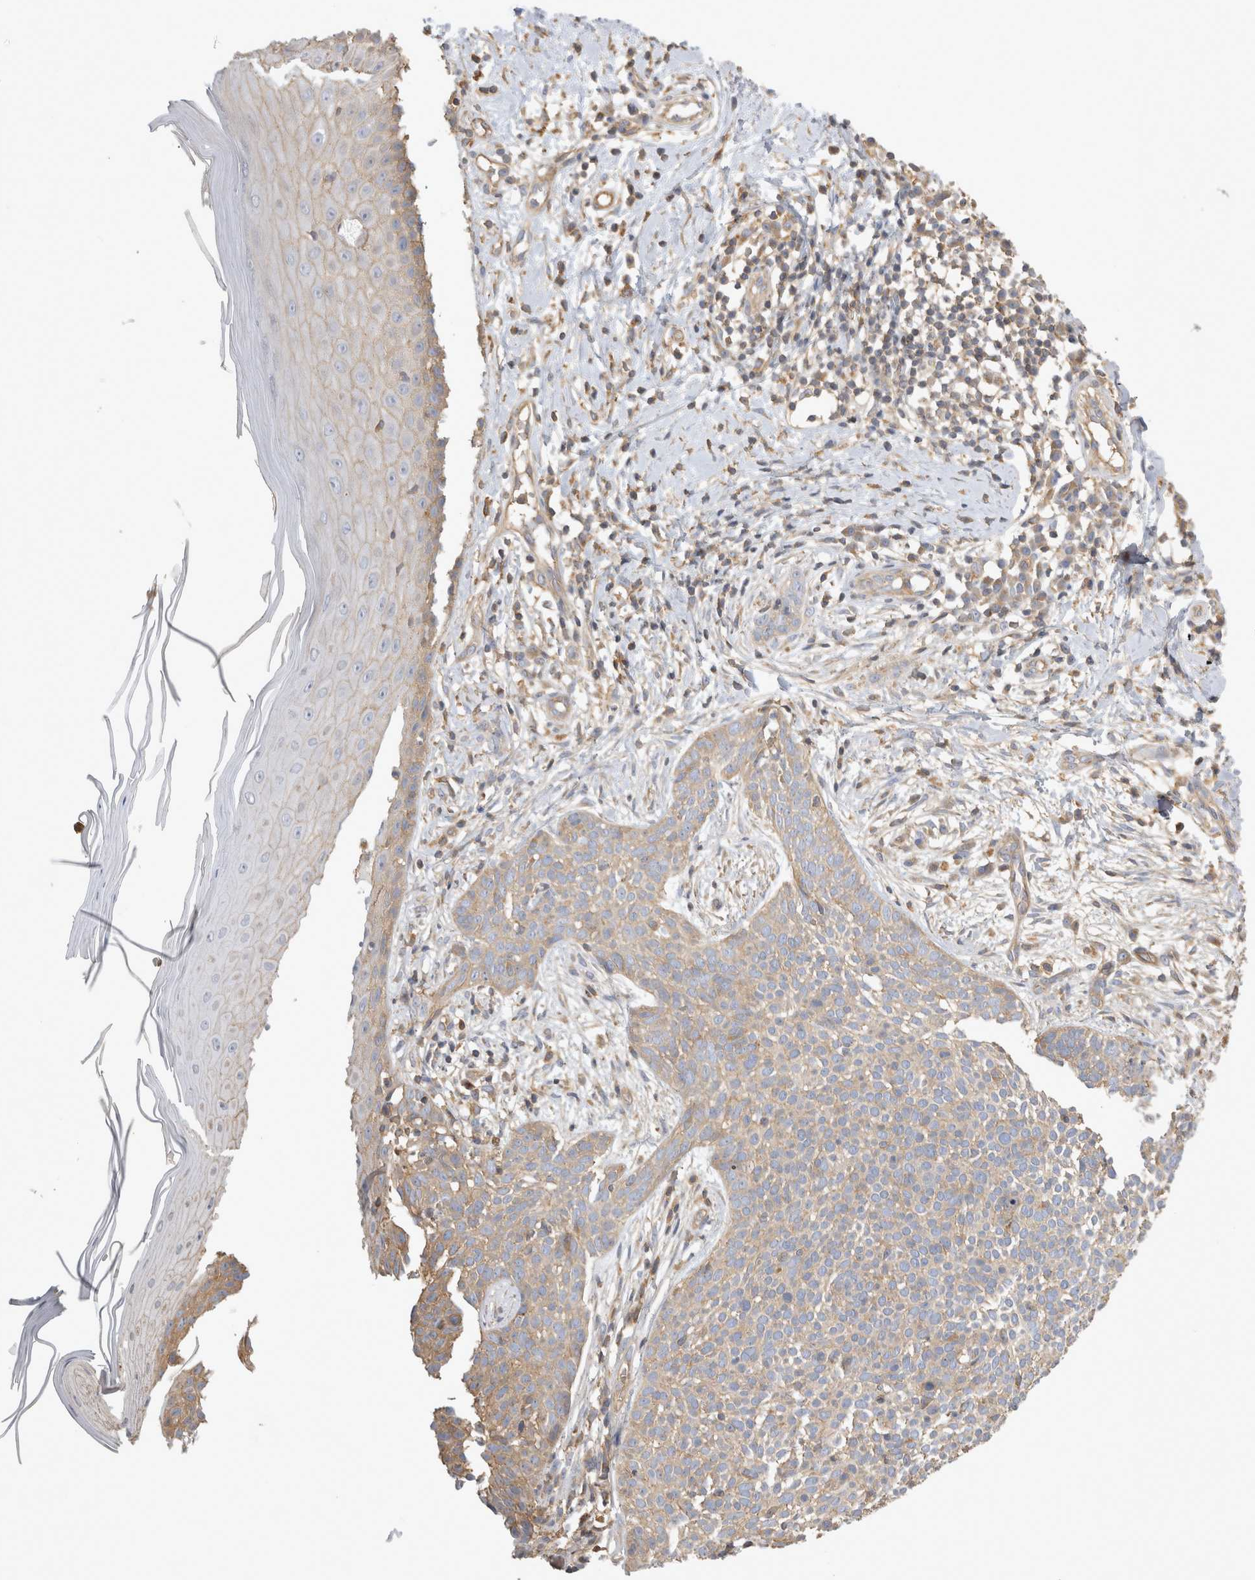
{"staining": {"intensity": "weak", "quantity": ">75%", "location": "cytoplasmic/membranous"}, "tissue": "skin cancer", "cell_type": "Tumor cells", "image_type": "cancer", "snomed": [{"axis": "morphology", "description": "Normal tissue, NOS"}, {"axis": "morphology", "description": "Basal cell carcinoma"}, {"axis": "topography", "description": "Skin"}], "caption": "Skin cancer tissue demonstrates weak cytoplasmic/membranous positivity in approximately >75% of tumor cells, visualized by immunohistochemistry.", "gene": "CHMP6", "patient": {"sex": "male", "age": 67}}